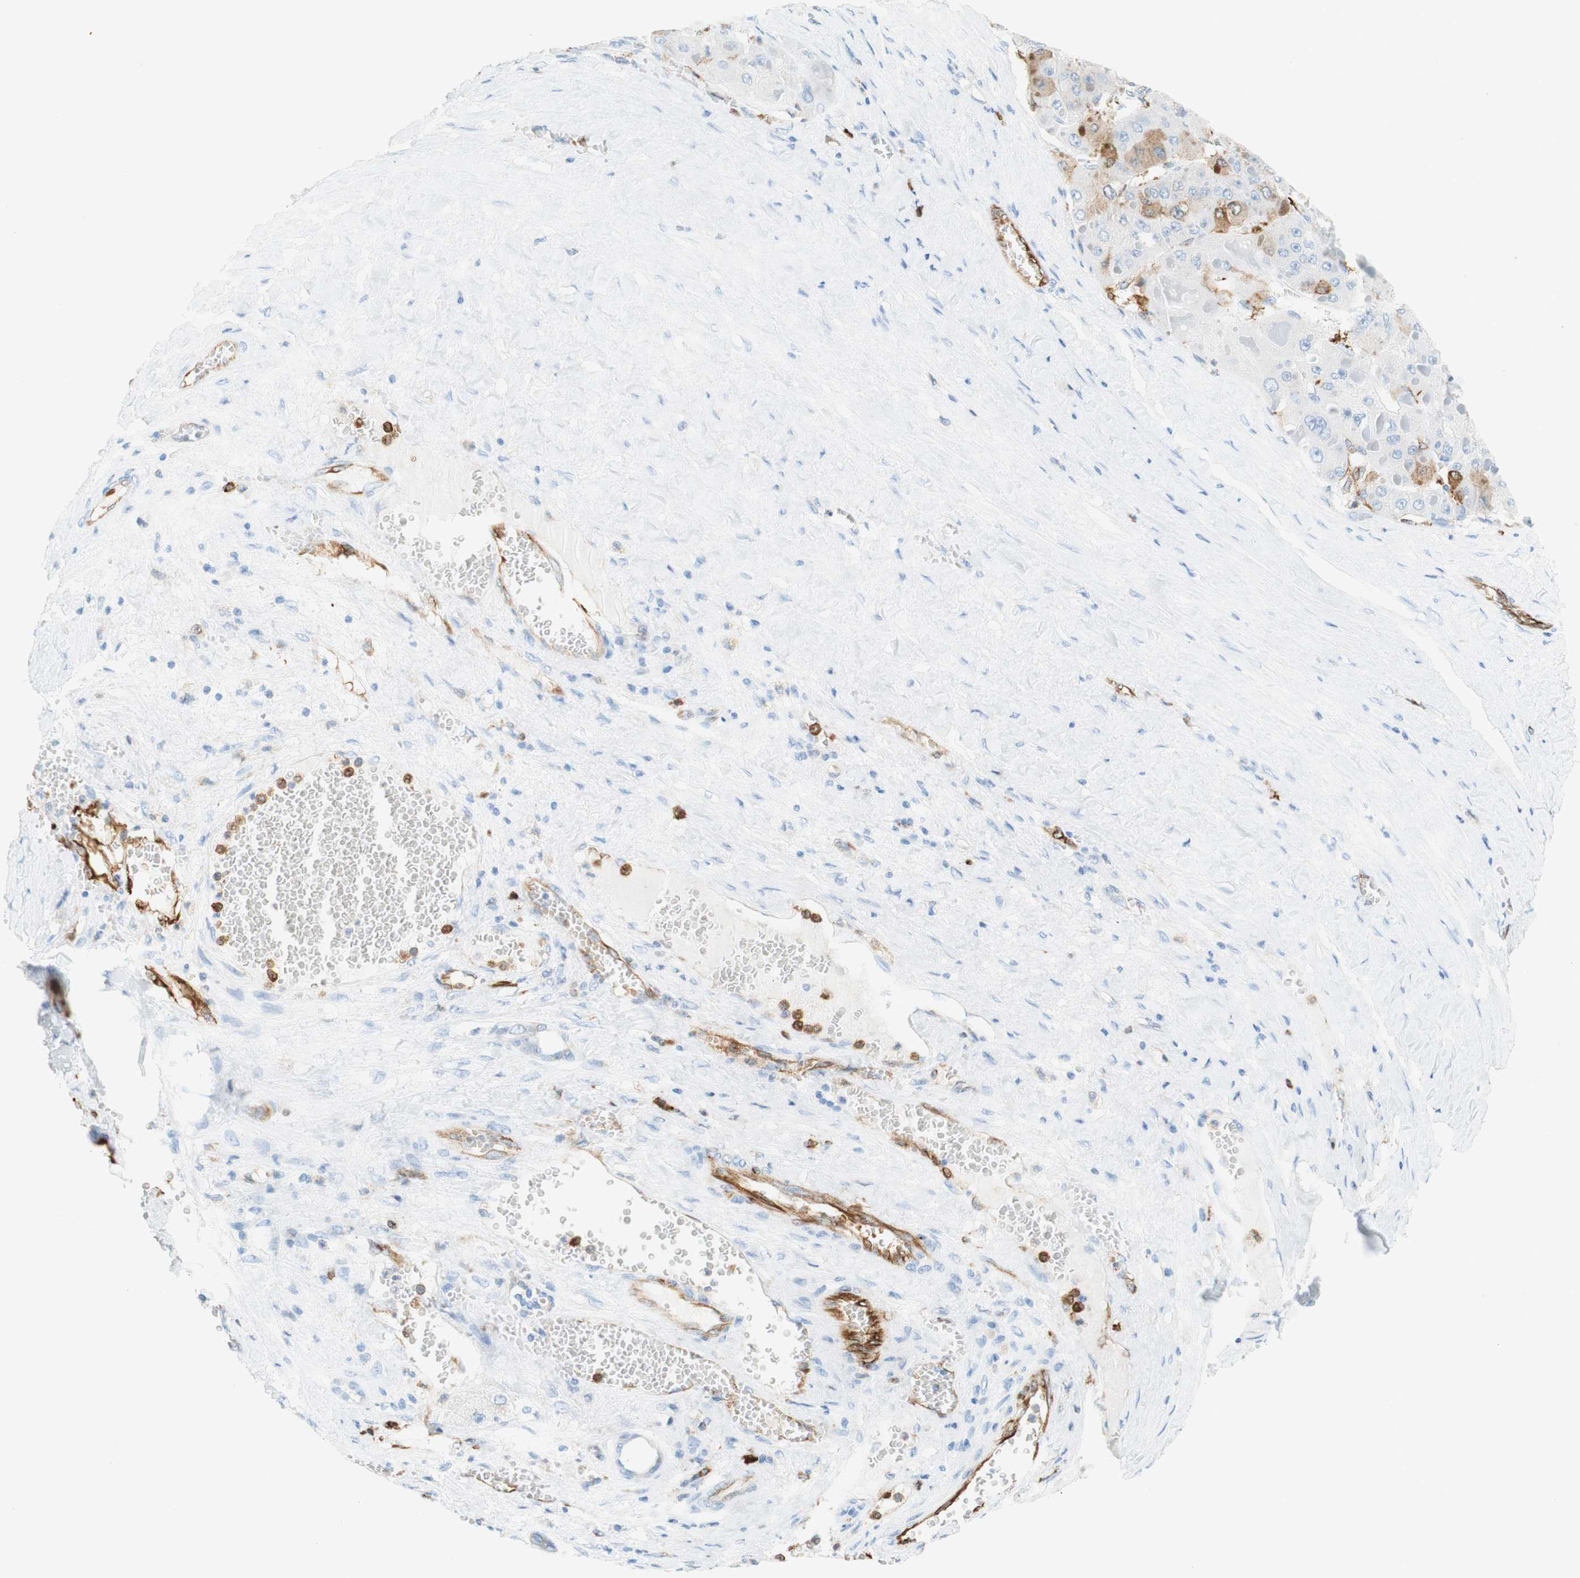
{"staining": {"intensity": "moderate", "quantity": "<25%", "location": "cytoplasmic/membranous"}, "tissue": "liver cancer", "cell_type": "Tumor cells", "image_type": "cancer", "snomed": [{"axis": "morphology", "description": "Carcinoma, Hepatocellular, NOS"}, {"axis": "topography", "description": "Liver"}], "caption": "A micrograph of liver hepatocellular carcinoma stained for a protein reveals moderate cytoplasmic/membranous brown staining in tumor cells.", "gene": "STMN1", "patient": {"sex": "female", "age": 73}}